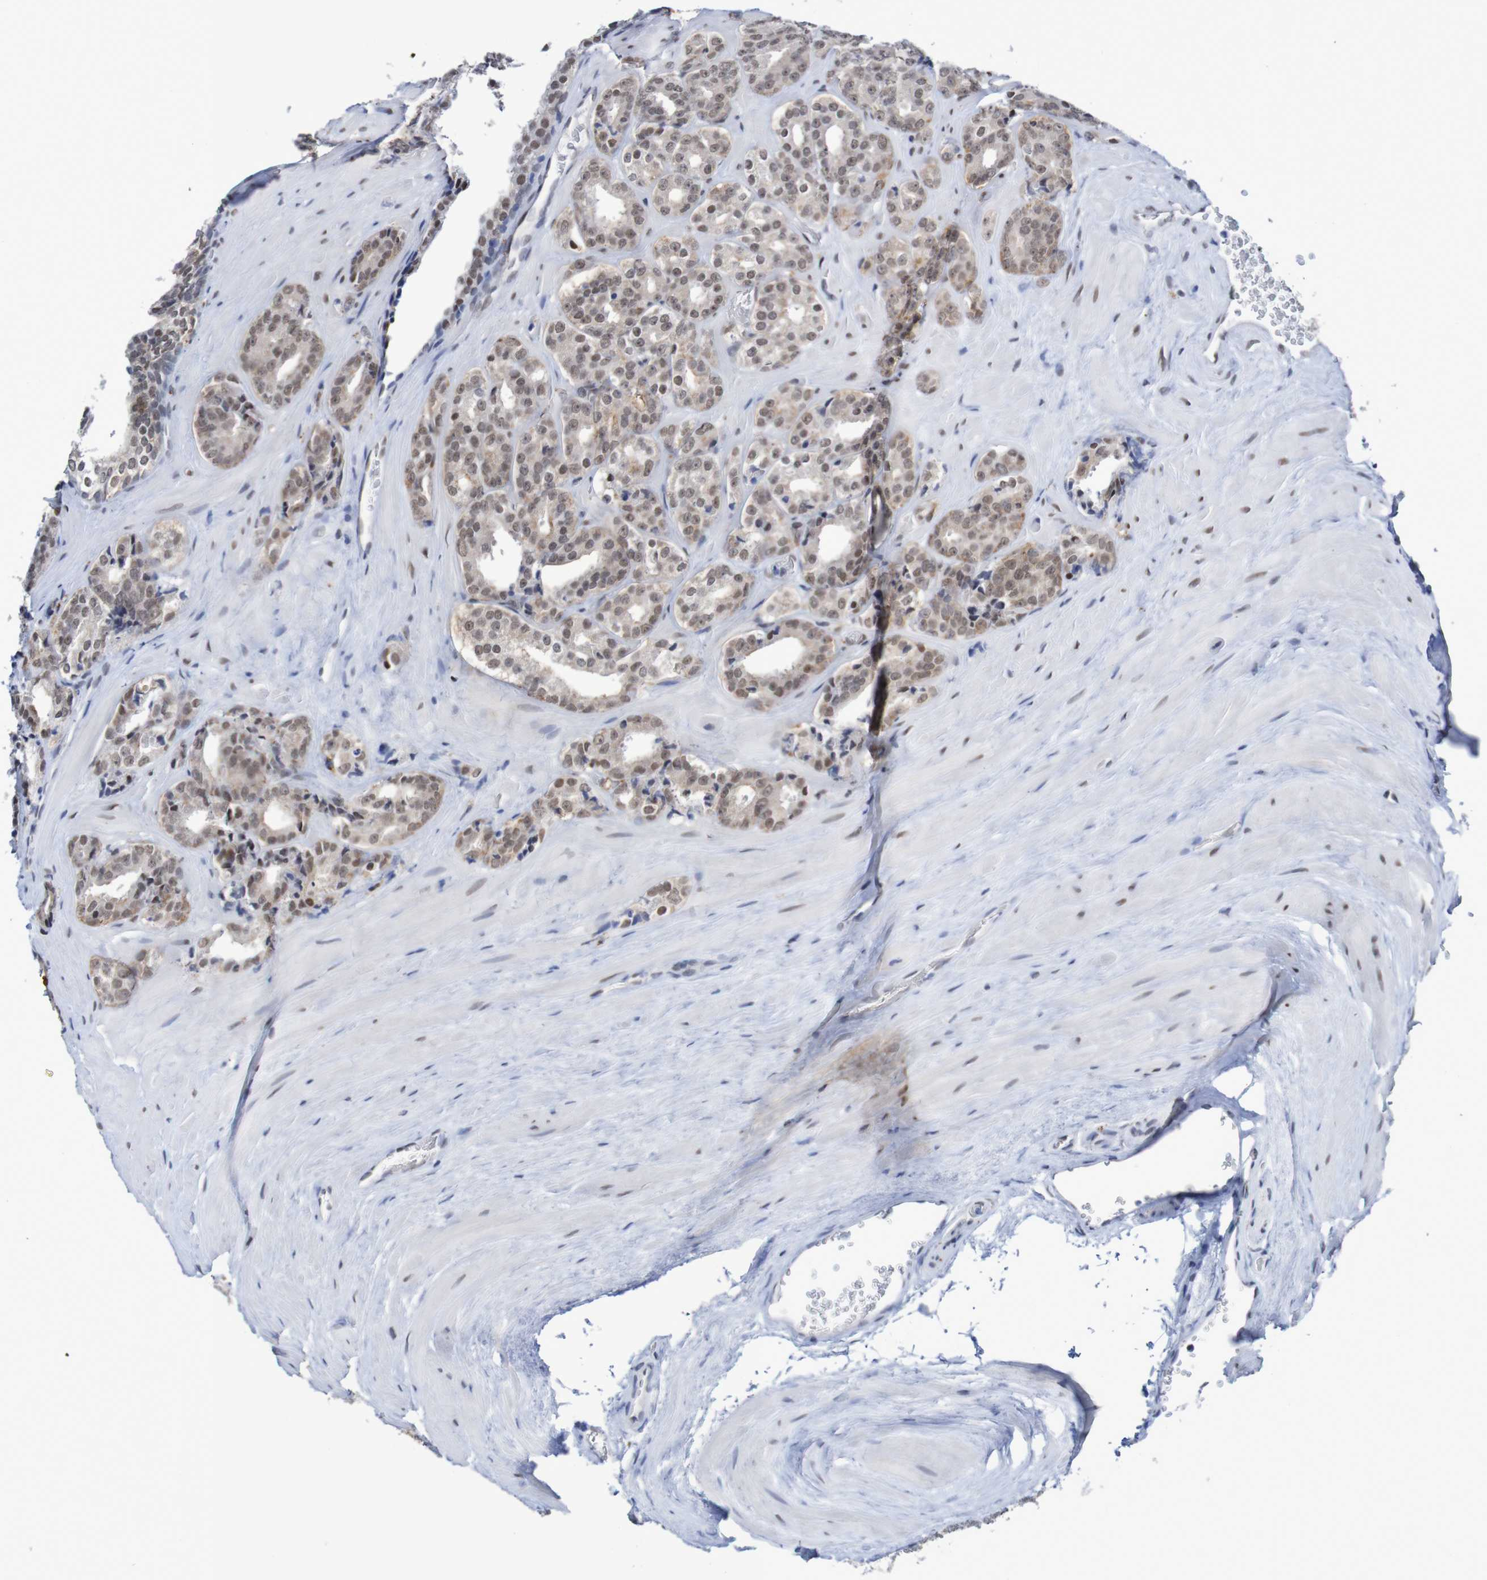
{"staining": {"intensity": "weak", "quantity": ">75%", "location": "nuclear"}, "tissue": "prostate cancer", "cell_type": "Tumor cells", "image_type": "cancer", "snomed": [{"axis": "morphology", "description": "Adenocarcinoma, High grade"}, {"axis": "topography", "description": "Prostate"}], "caption": "Immunohistochemical staining of prostate cancer demonstrates low levels of weak nuclear positivity in approximately >75% of tumor cells. The staining was performed using DAB to visualize the protein expression in brown, while the nuclei were stained in blue with hematoxylin (Magnification: 20x).", "gene": "MRTFB", "patient": {"sex": "male", "age": 60}}